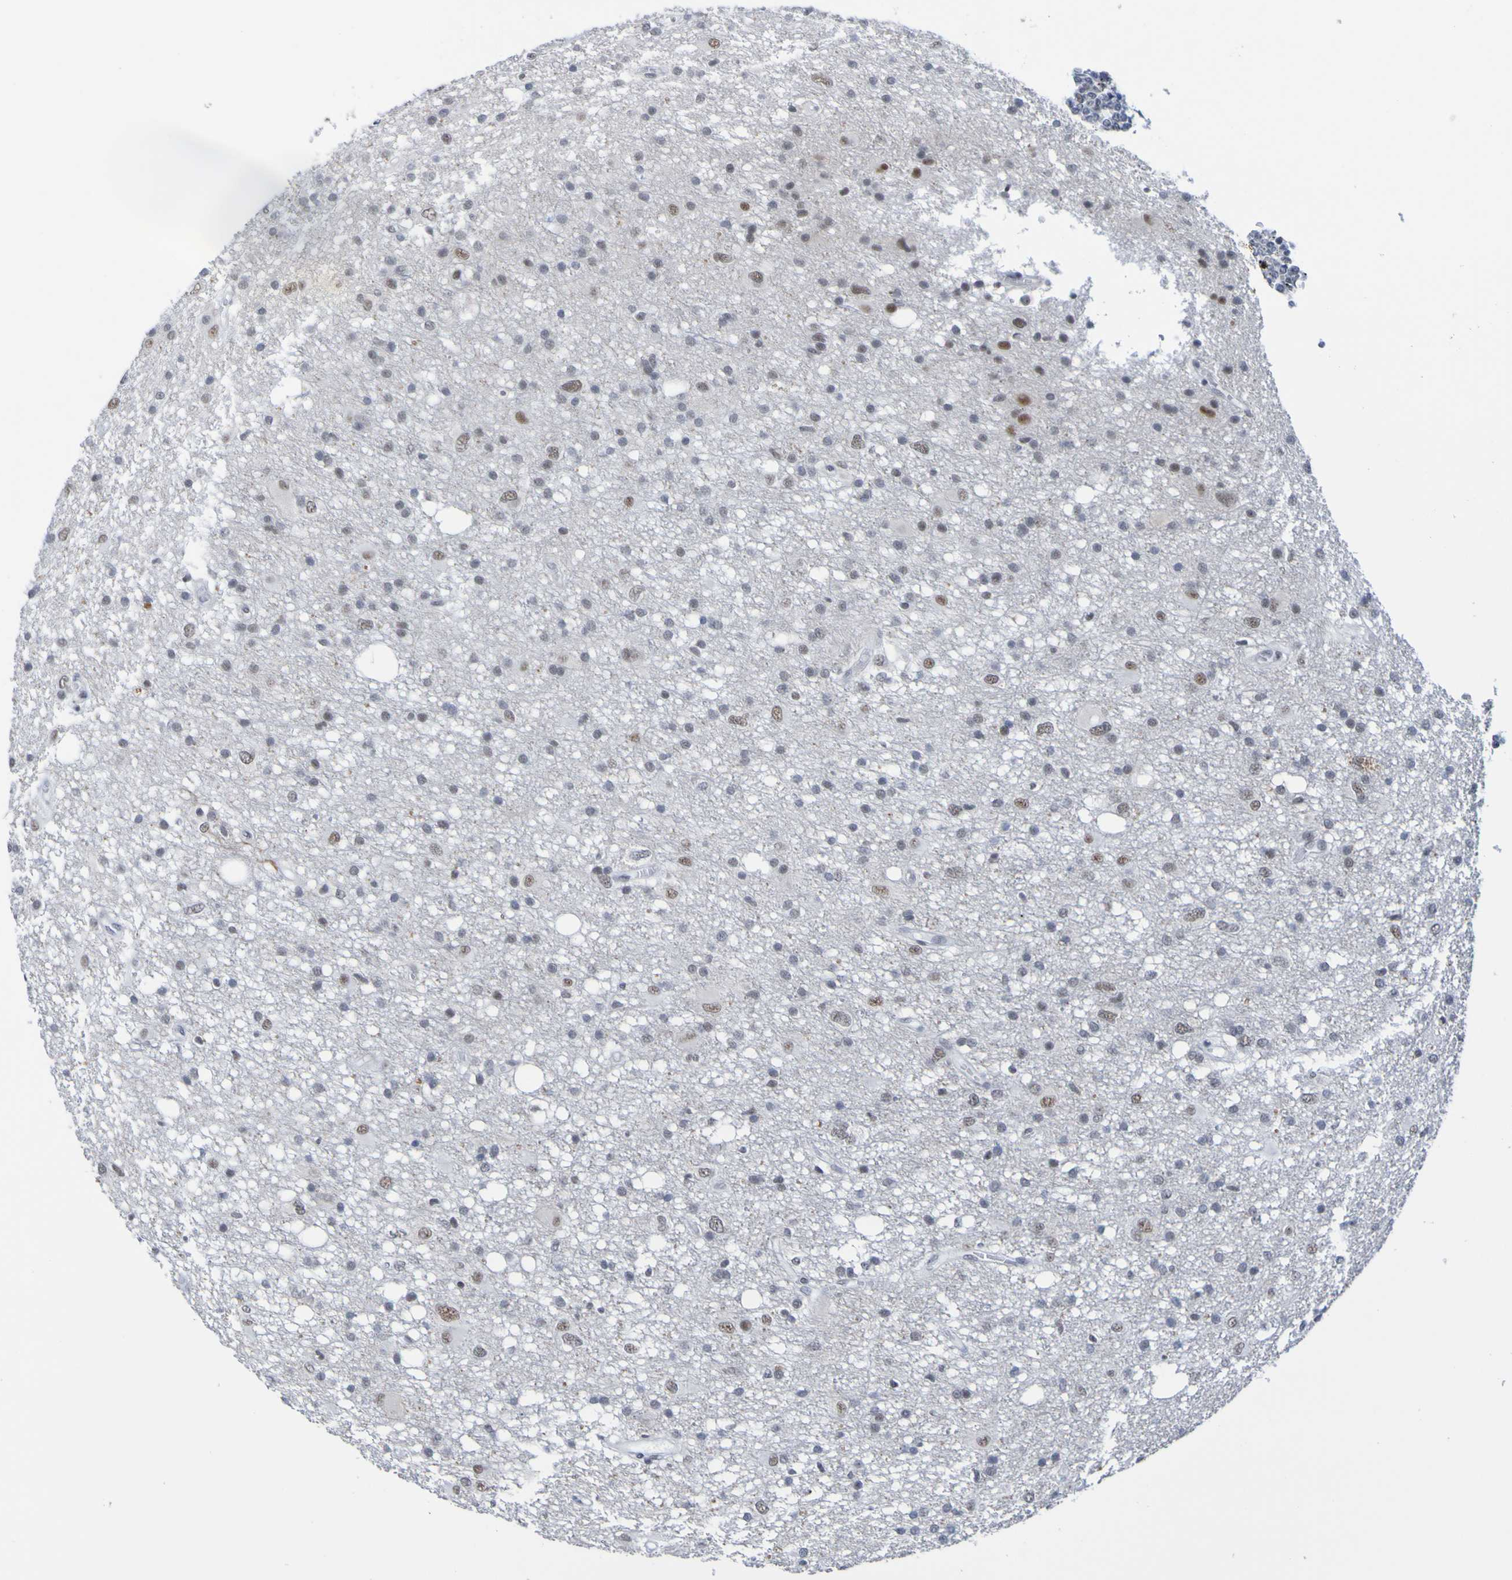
{"staining": {"intensity": "moderate", "quantity": "<25%", "location": "nuclear"}, "tissue": "glioma", "cell_type": "Tumor cells", "image_type": "cancer", "snomed": [{"axis": "morphology", "description": "Glioma, malignant, High grade"}, {"axis": "topography", "description": "Brain"}], "caption": "Moderate nuclear staining is seen in about <25% of tumor cells in glioma.", "gene": "CDC5L", "patient": {"sex": "female", "age": 59}}